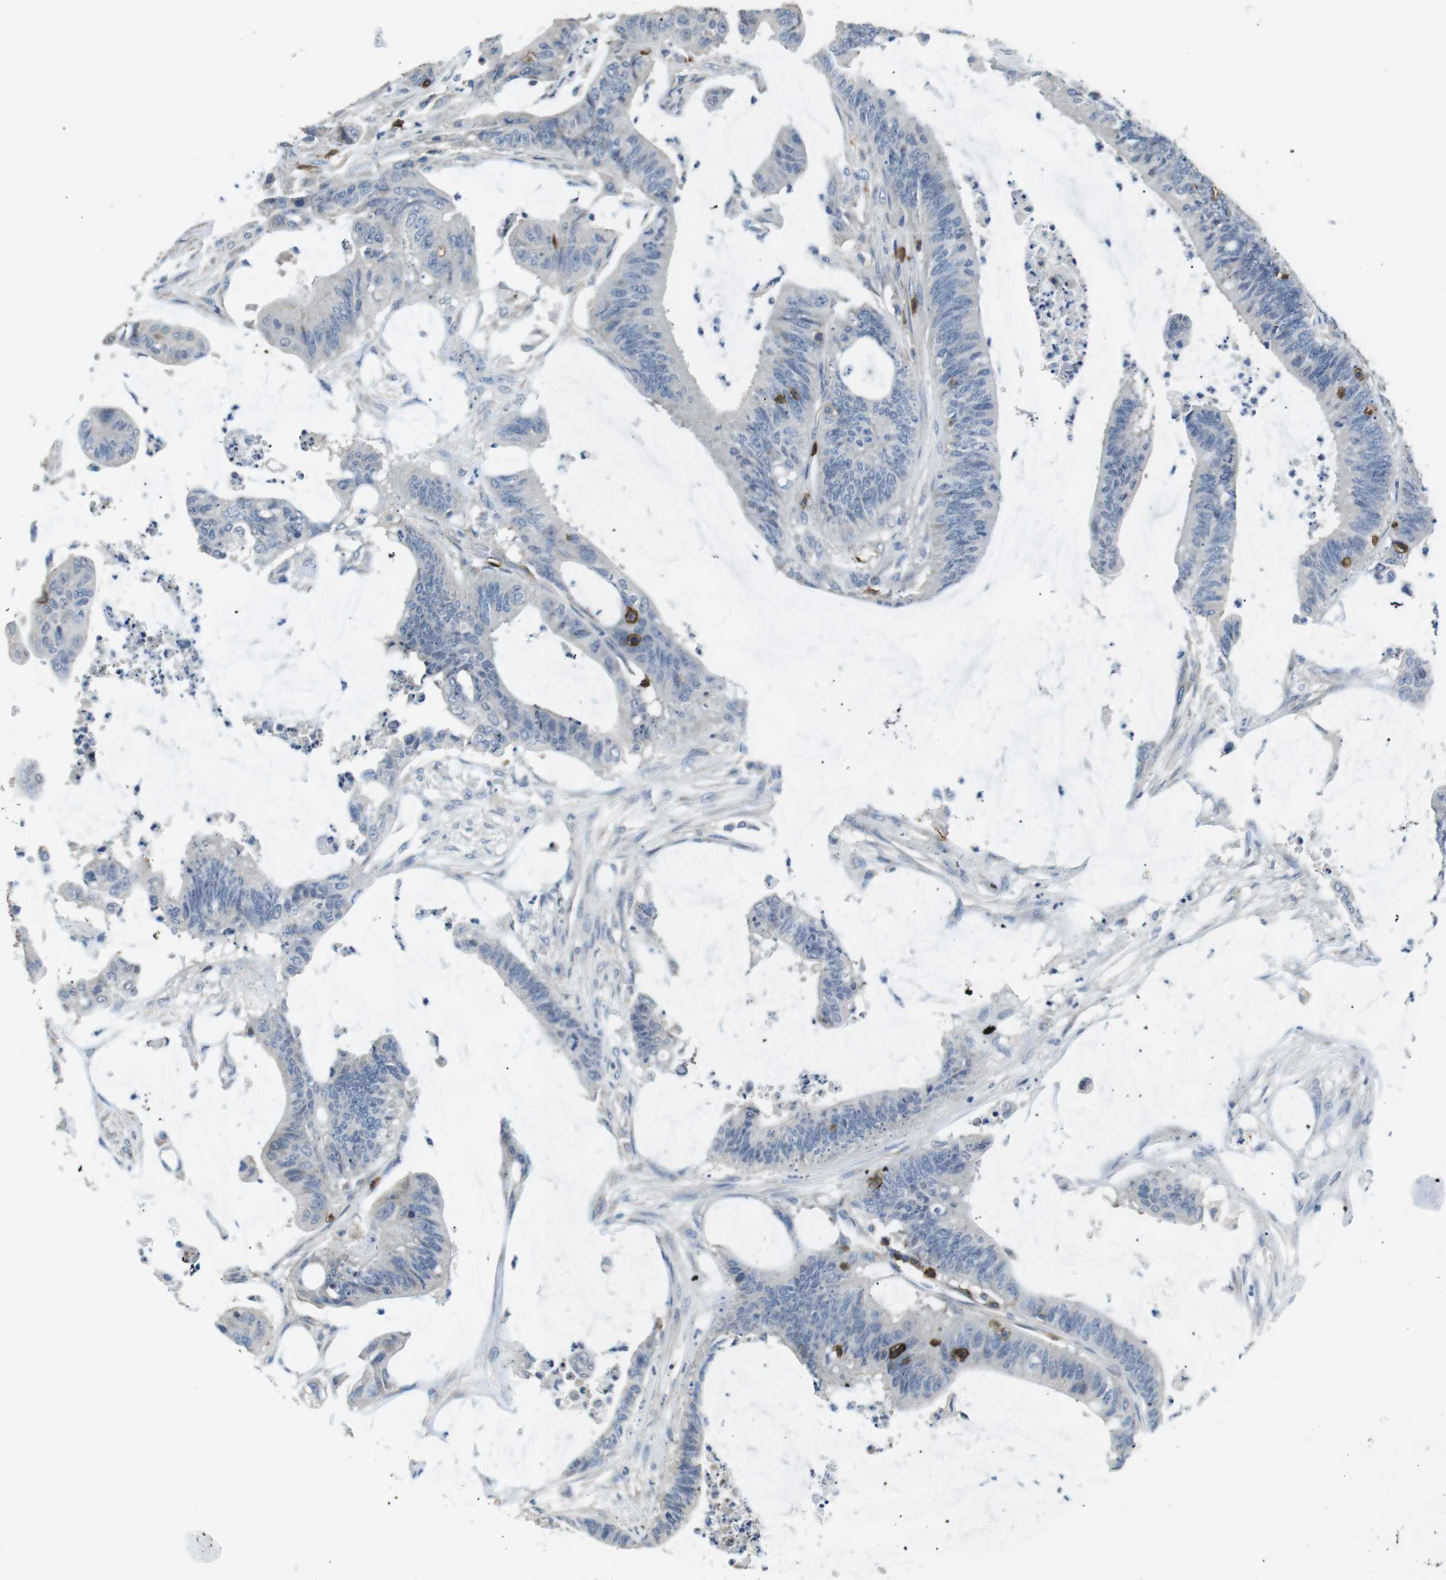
{"staining": {"intensity": "negative", "quantity": "none", "location": "none"}, "tissue": "colorectal cancer", "cell_type": "Tumor cells", "image_type": "cancer", "snomed": [{"axis": "morphology", "description": "Adenocarcinoma, NOS"}, {"axis": "topography", "description": "Rectum"}], "caption": "Tumor cells show no significant protein staining in colorectal cancer (adenocarcinoma). (Brightfield microscopy of DAB immunohistochemistry at high magnification).", "gene": "CD6", "patient": {"sex": "female", "age": 66}}